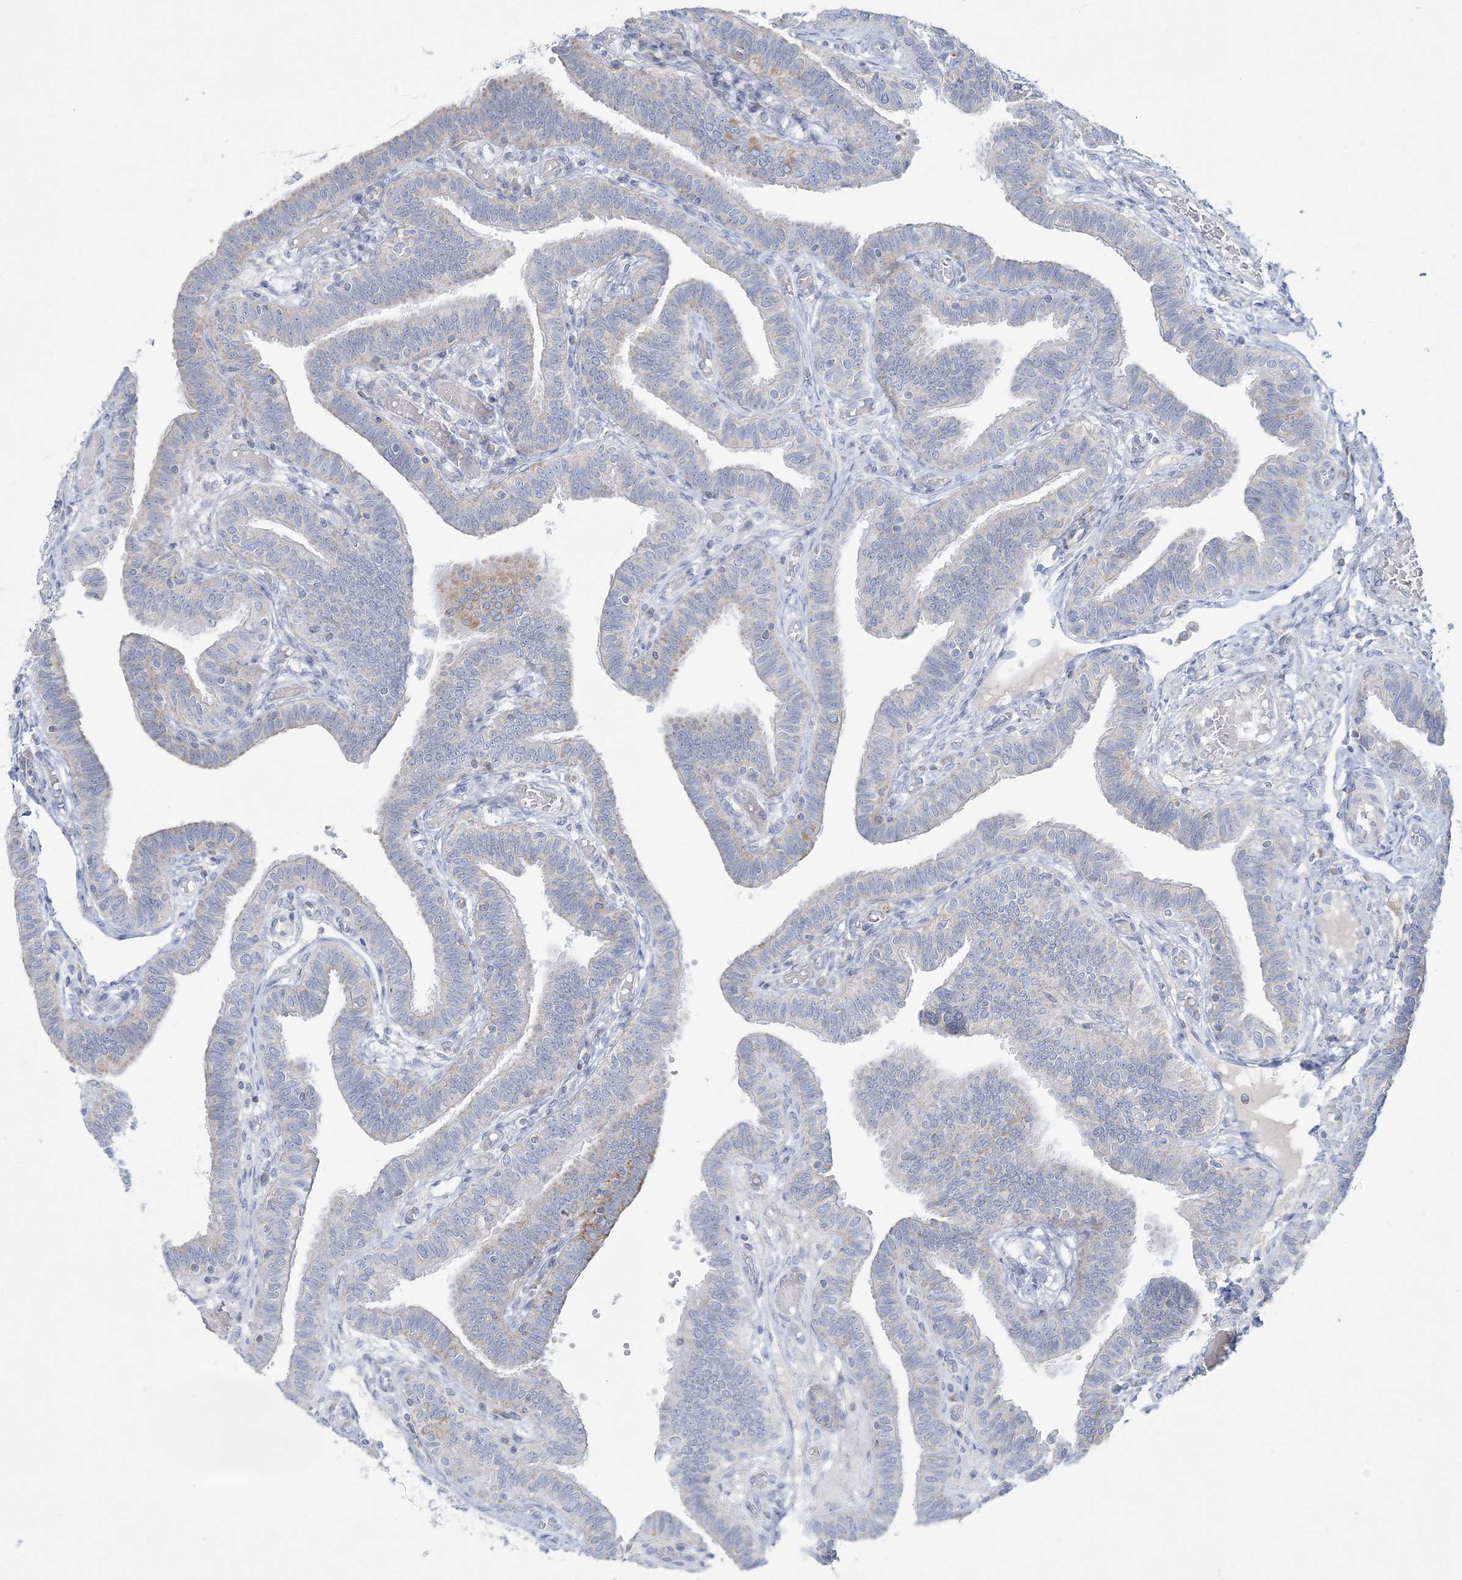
{"staining": {"intensity": "negative", "quantity": "none", "location": "none"}, "tissue": "fallopian tube", "cell_type": "Glandular cells", "image_type": "normal", "snomed": [{"axis": "morphology", "description": "Normal tissue, NOS"}, {"axis": "topography", "description": "Fallopian tube"}], "caption": "Histopathology image shows no protein staining in glandular cells of normal fallopian tube.", "gene": "TBC1D7", "patient": {"sex": "female", "age": 39}}